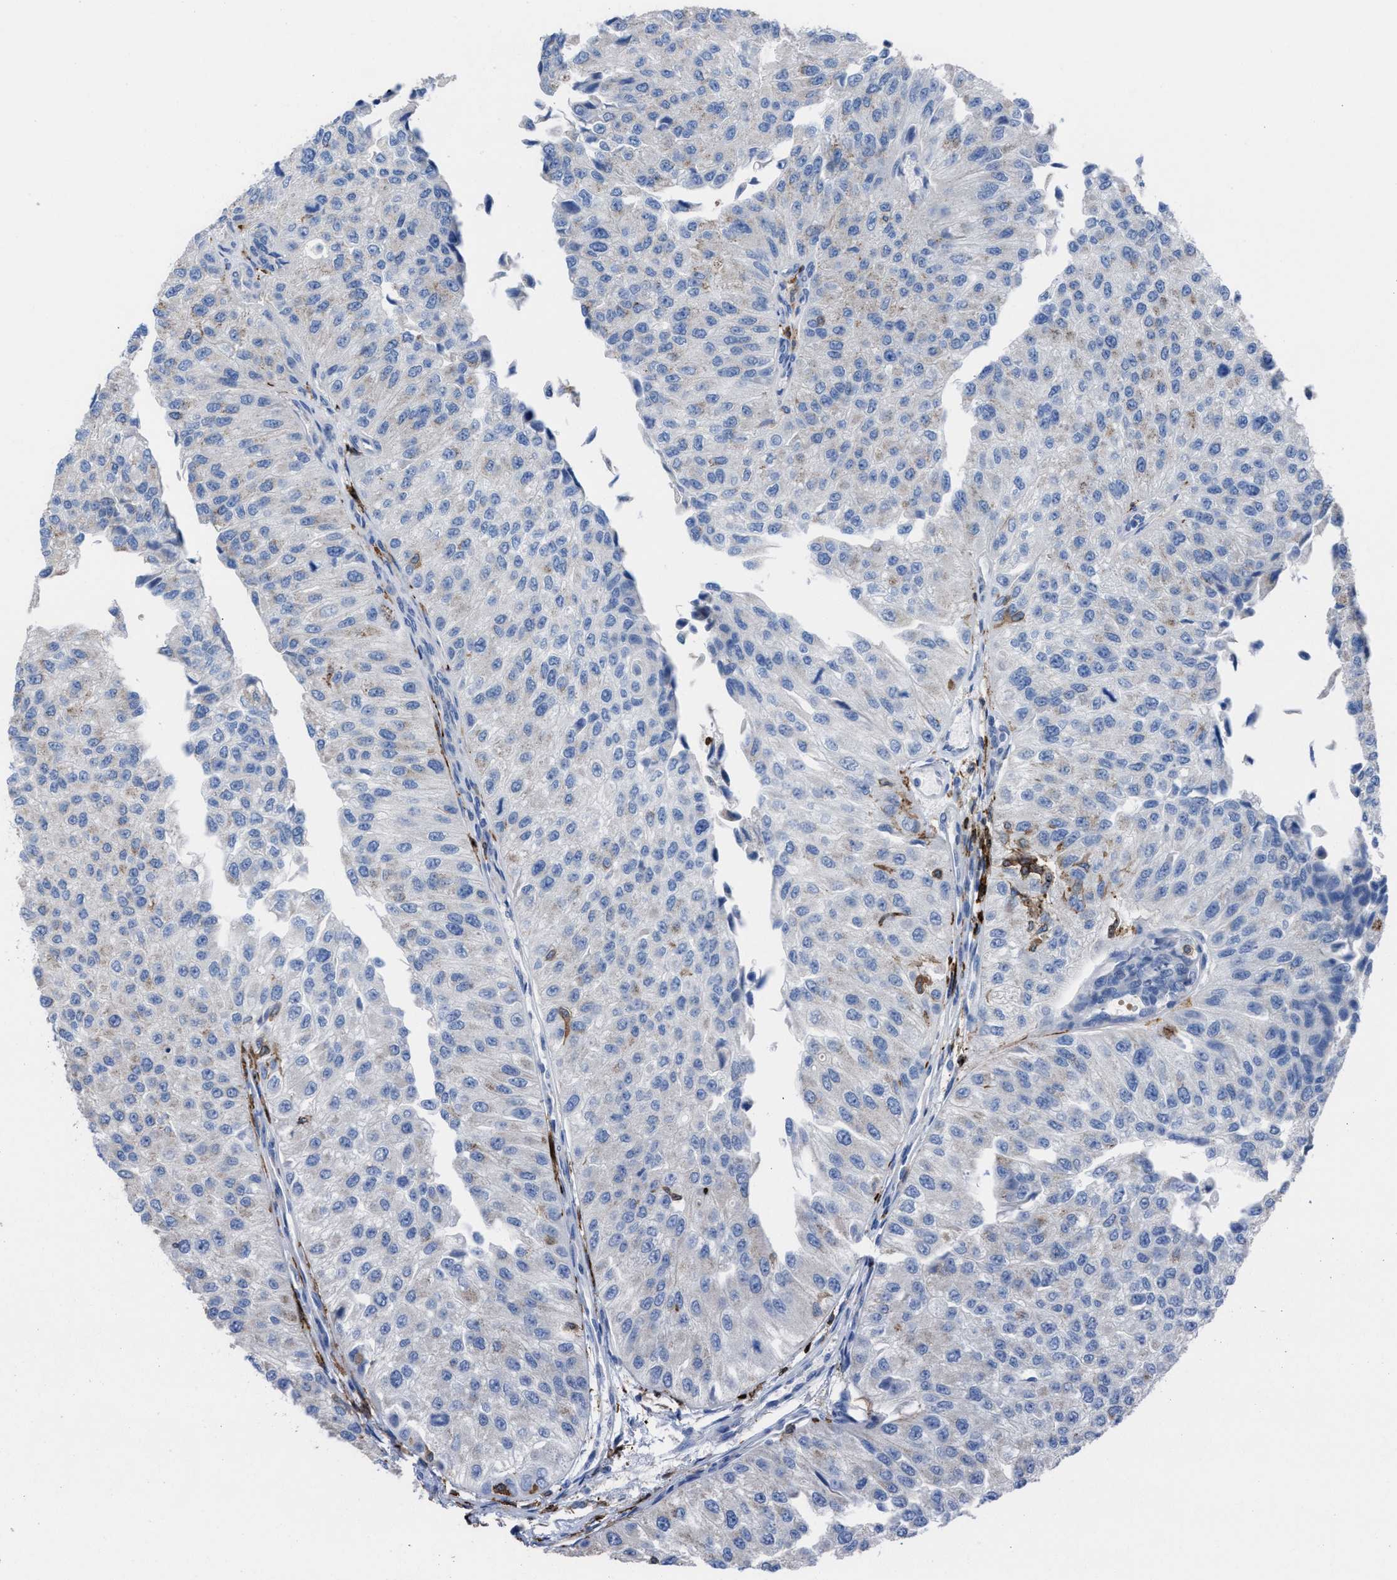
{"staining": {"intensity": "negative", "quantity": "none", "location": "none"}, "tissue": "urothelial cancer", "cell_type": "Tumor cells", "image_type": "cancer", "snomed": [{"axis": "morphology", "description": "Urothelial carcinoma, High grade"}, {"axis": "topography", "description": "Kidney"}, {"axis": "topography", "description": "Urinary bladder"}], "caption": "Tumor cells are negative for brown protein staining in high-grade urothelial carcinoma. Nuclei are stained in blue.", "gene": "SLC47A1", "patient": {"sex": "male", "age": 77}}